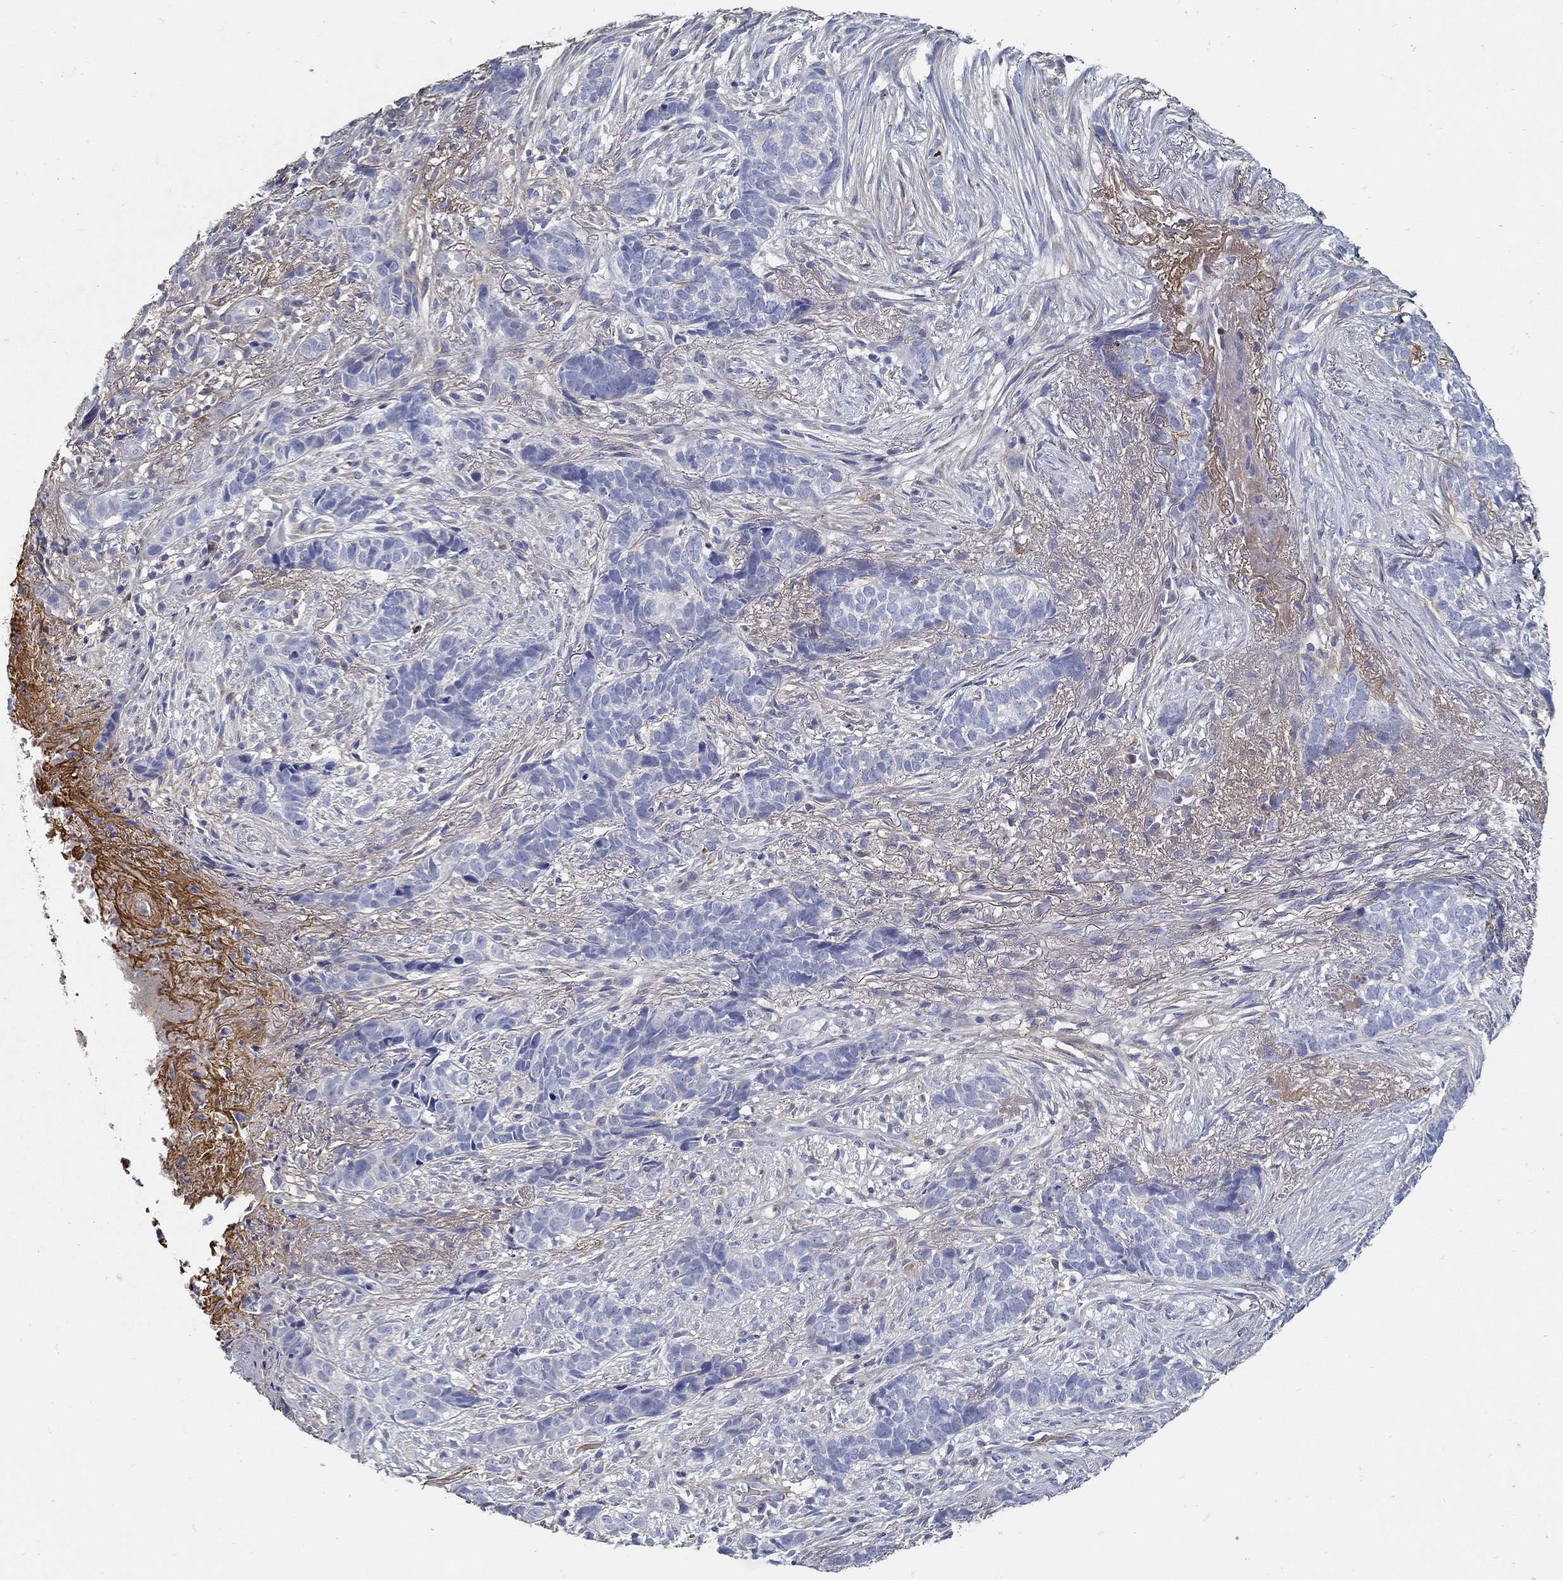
{"staining": {"intensity": "negative", "quantity": "none", "location": "none"}, "tissue": "skin cancer", "cell_type": "Tumor cells", "image_type": "cancer", "snomed": [{"axis": "morphology", "description": "Basal cell carcinoma"}, {"axis": "topography", "description": "Skin"}], "caption": "Immunohistochemistry photomicrograph of skin cancer stained for a protein (brown), which shows no expression in tumor cells.", "gene": "TGFBI", "patient": {"sex": "female", "age": 69}}